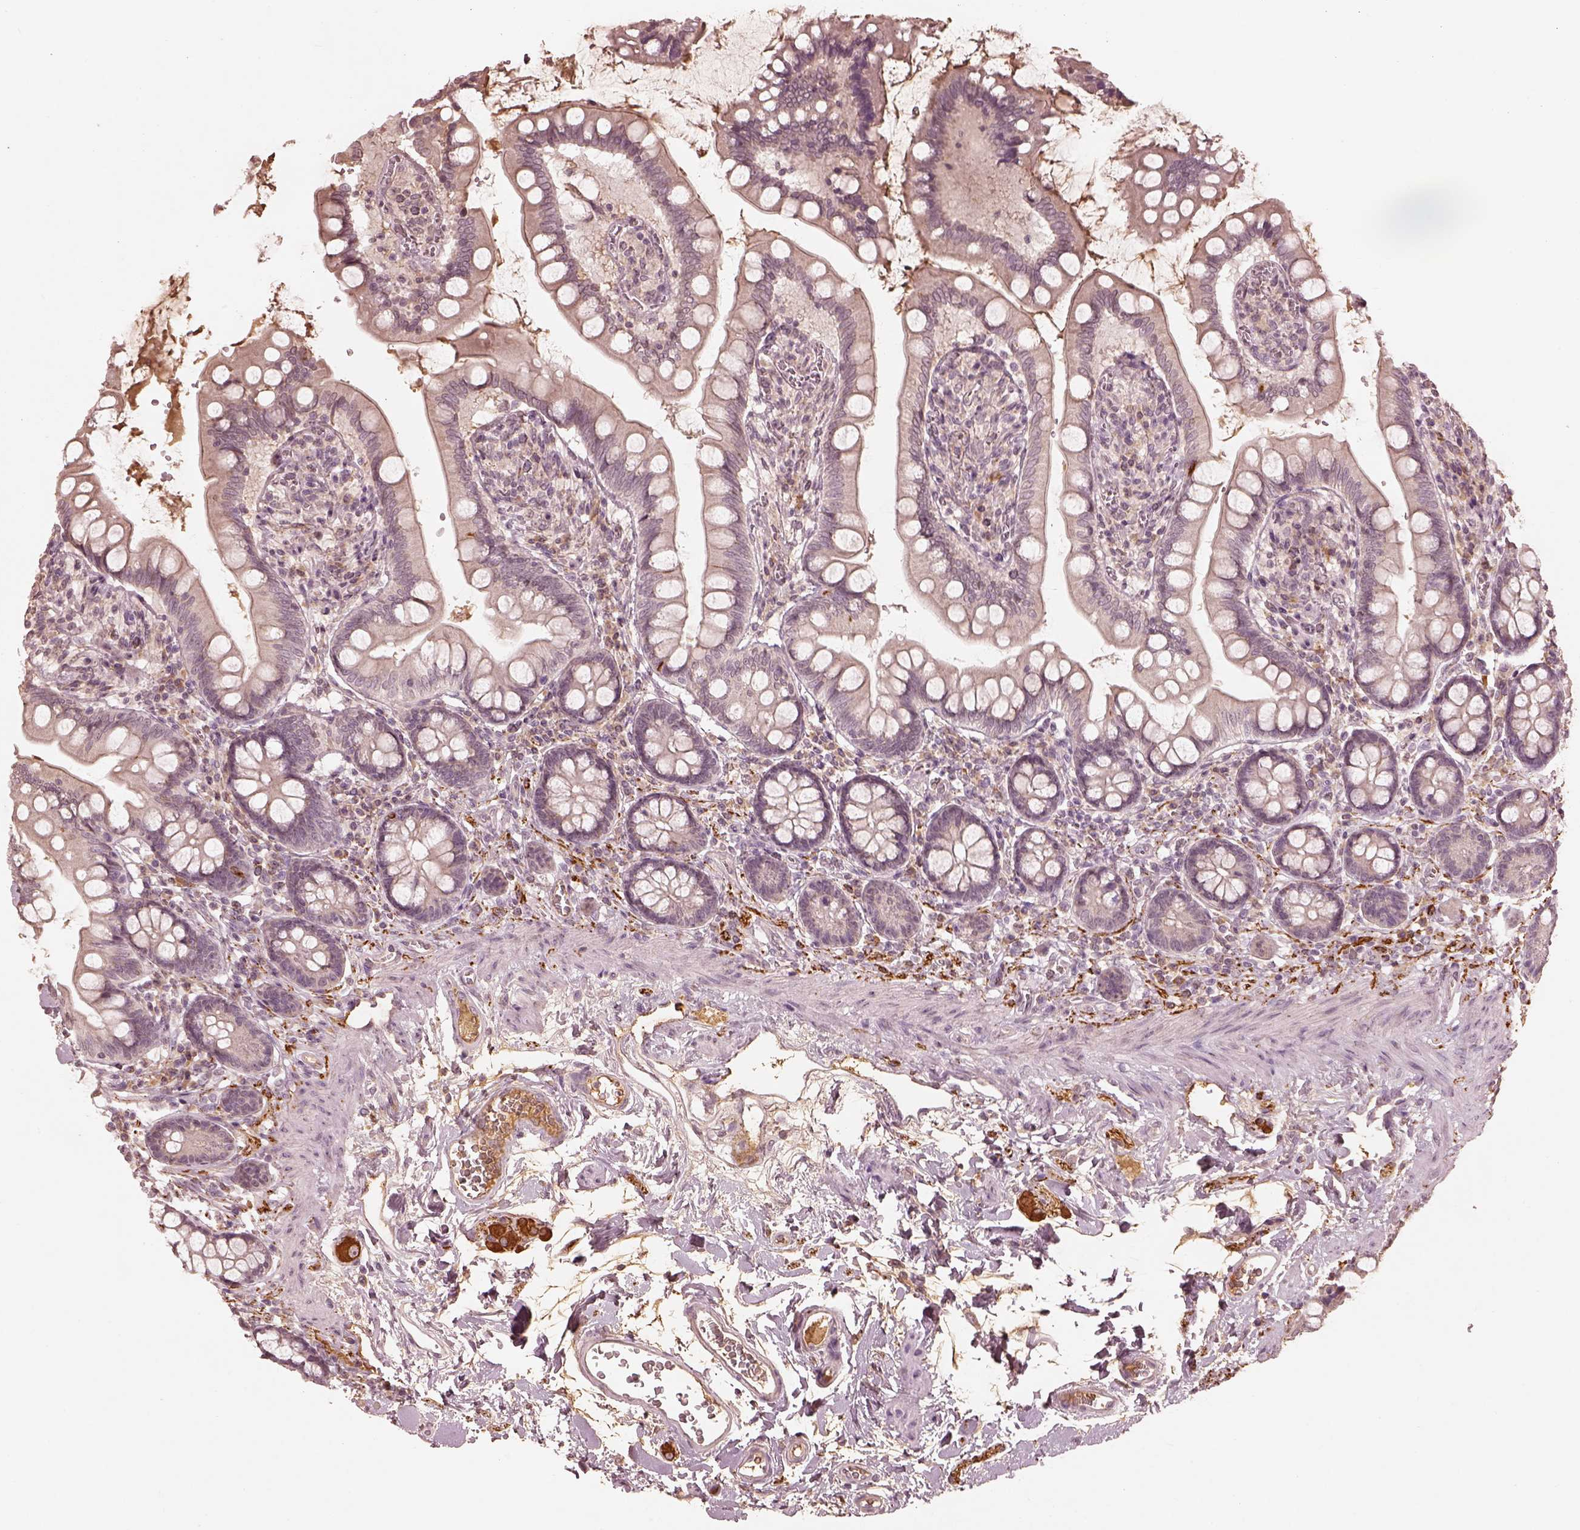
{"staining": {"intensity": "negative", "quantity": "none", "location": "none"}, "tissue": "small intestine", "cell_type": "Glandular cells", "image_type": "normal", "snomed": [{"axis": "morphology", "description": "Normal tissue, NOS"}, {"axis": "topography", "description": "Small intestine"}], "caption": "This image is of unremarkable small intestine stained with immunohistochemistry to label a protein in brown with the nuclei are counter-stained blue. There is no expression in glandular cells.", "gene": "CALR3", "patient": {"sex": "female", "age": 56}}